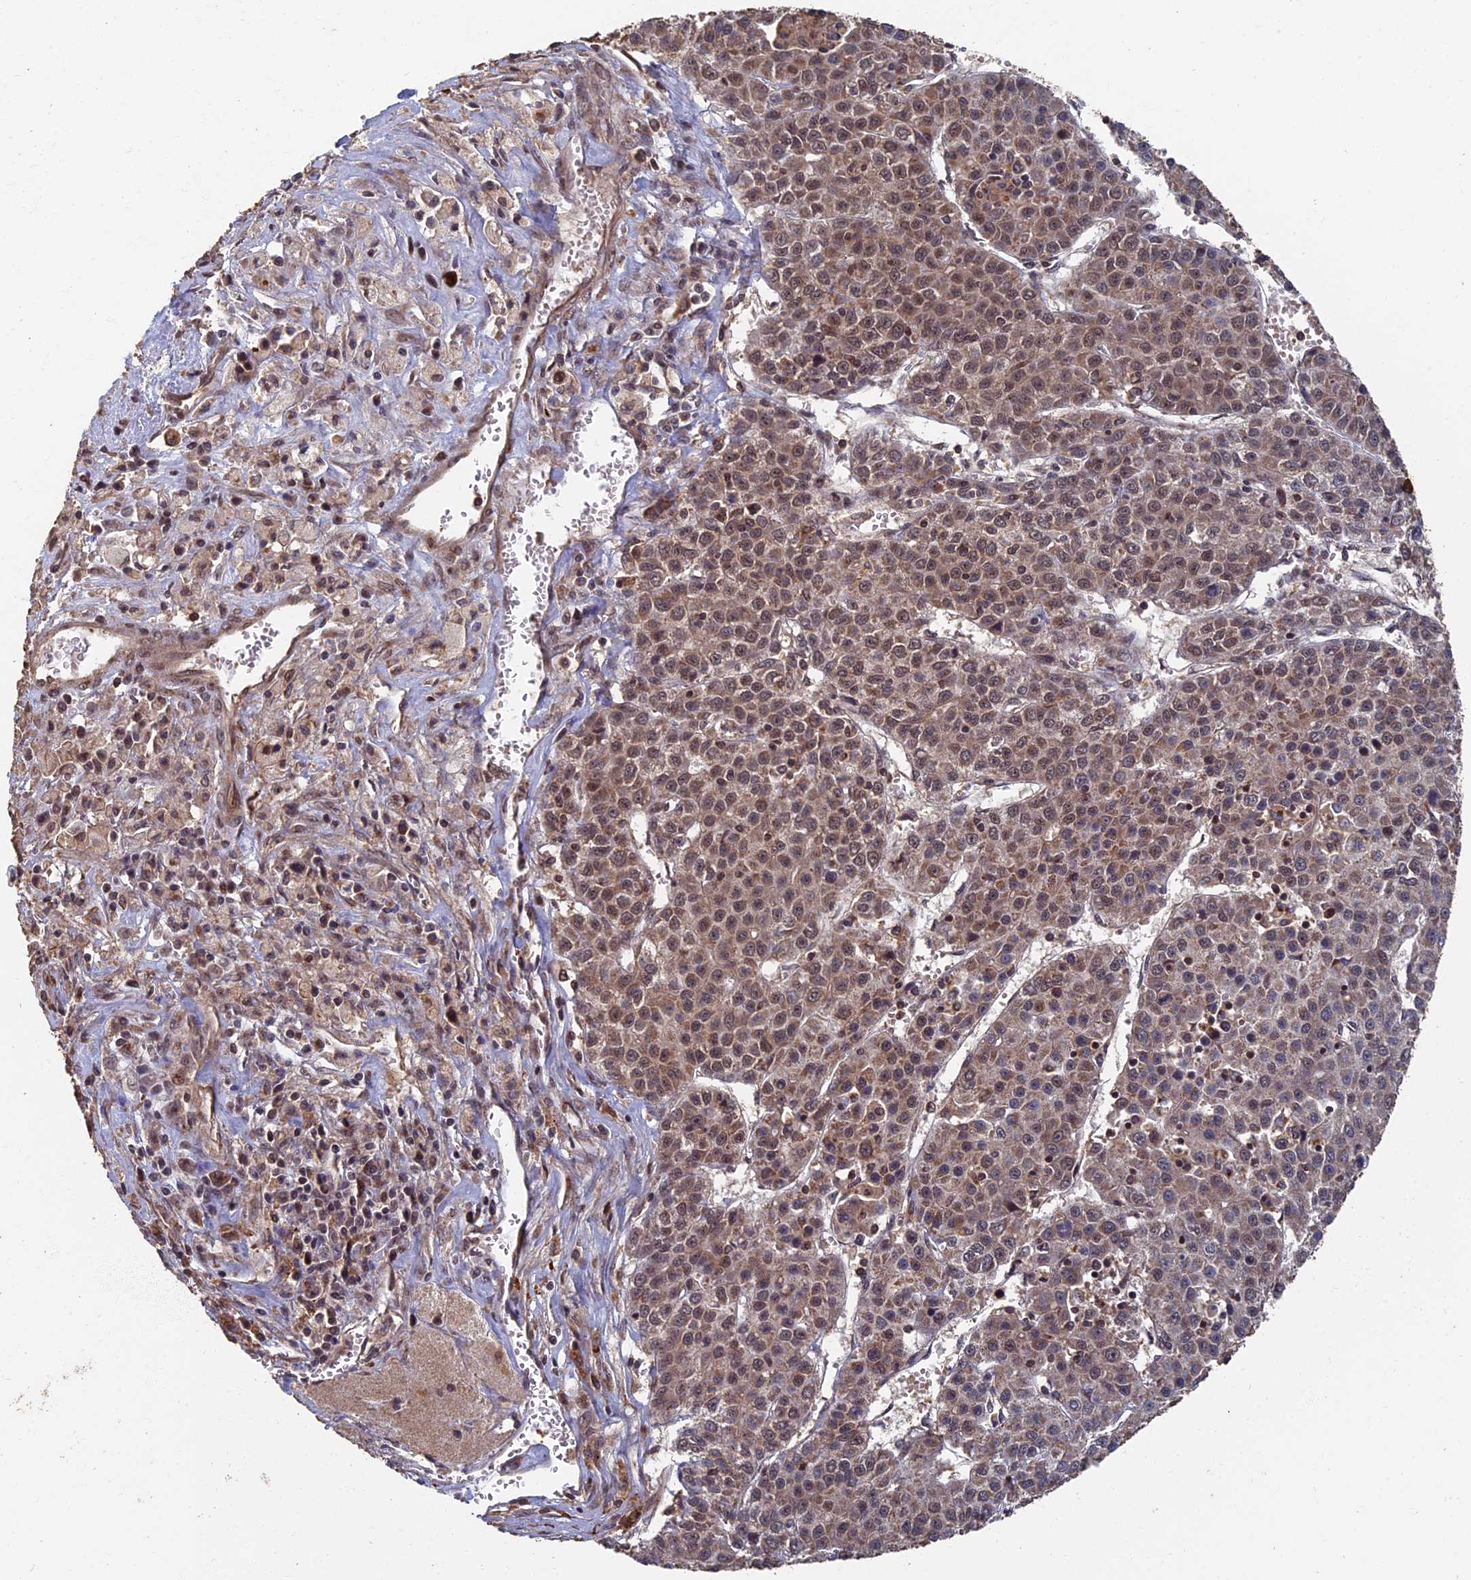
{"staining": {"intensity": "moderate", "quantity": ">75%", "location": "cytoplasmic/membranous,nuclear"}, "tissue": "liver cancer", "cell_type": "Tumor cells", "image_type": "cancer", "snomed": [{"axis": "morphology", "description": "Carcinoma, Hepatocellular, NOS"}, {"axis": "topography", "description": "Liver"}], "caption": "Liver cancer (hepatocellular carcinoma) was stained to show a protein in brown. There is medium levels of moderate cytoplasmic/membranous and nuclear expression in approximately >75% of tumor cells. (DAB (3,3'-diaminobenzidine) IHC, brown staining for protein, blue staining for nuclei).", "gene": "RASGRF1", "patient": {"sex": "female", "age": 53}}